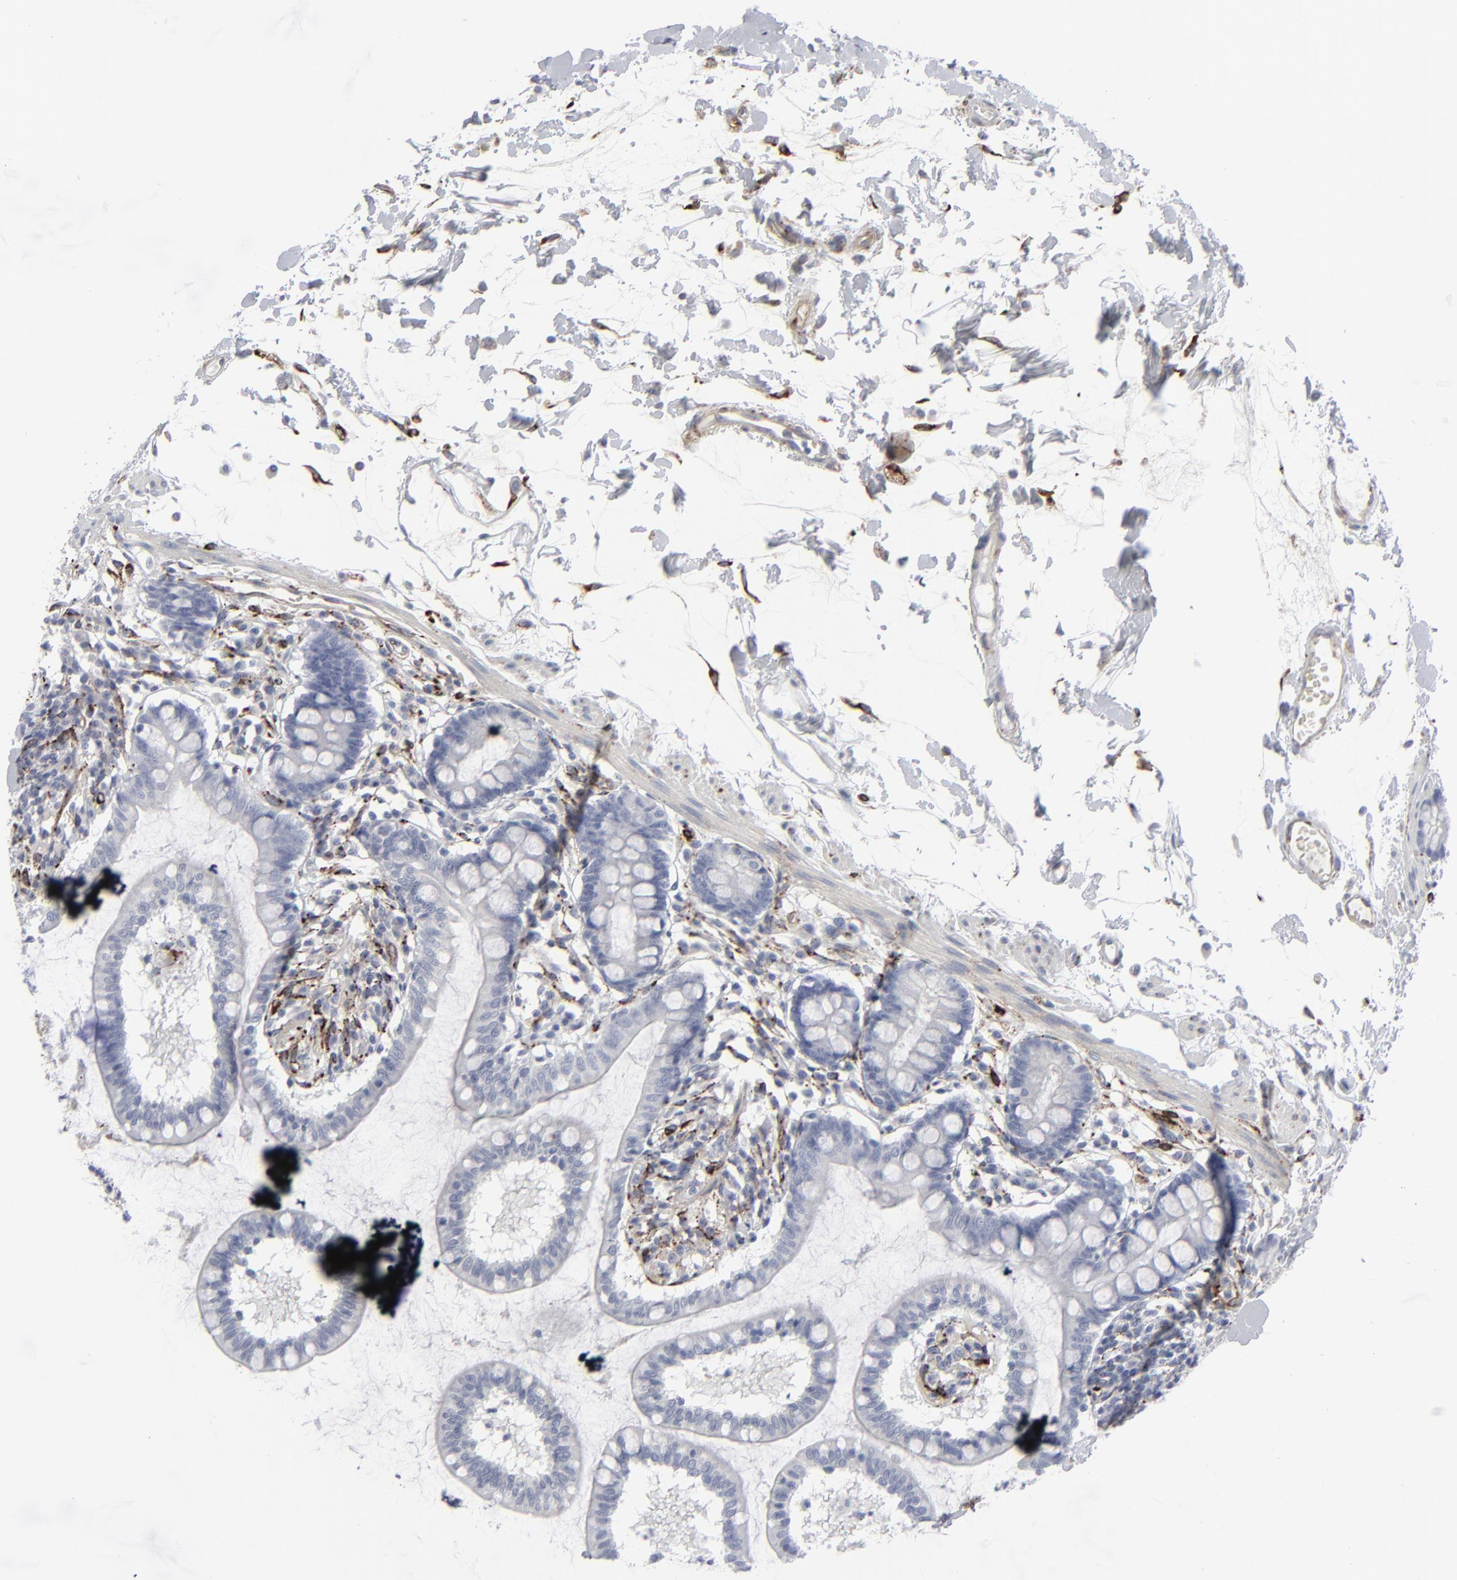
{"staining": {"intensity": "negative", "quantity": "none", "location": "none"}, "tissue": "small intestine", "cell_type": "Glandular cells", "image_type": "normal", "snomed": [{"axis": "morphology", "description": "Normal tissue, NOS"}, {"axis": "topography", "description": "Small intestine"}], "caption": "IHC photomicrograph of unremarkable small intestine stained for a protein (brown), which displays no expression in glandular cells. The staining was performed using DAB to visualize the protein expression in brown, while the nuclei were stained in blue with hematoxylin (Magnification: 20x).", "gene": "SPARC", "patient": {"sex": "female", "age": 61}}